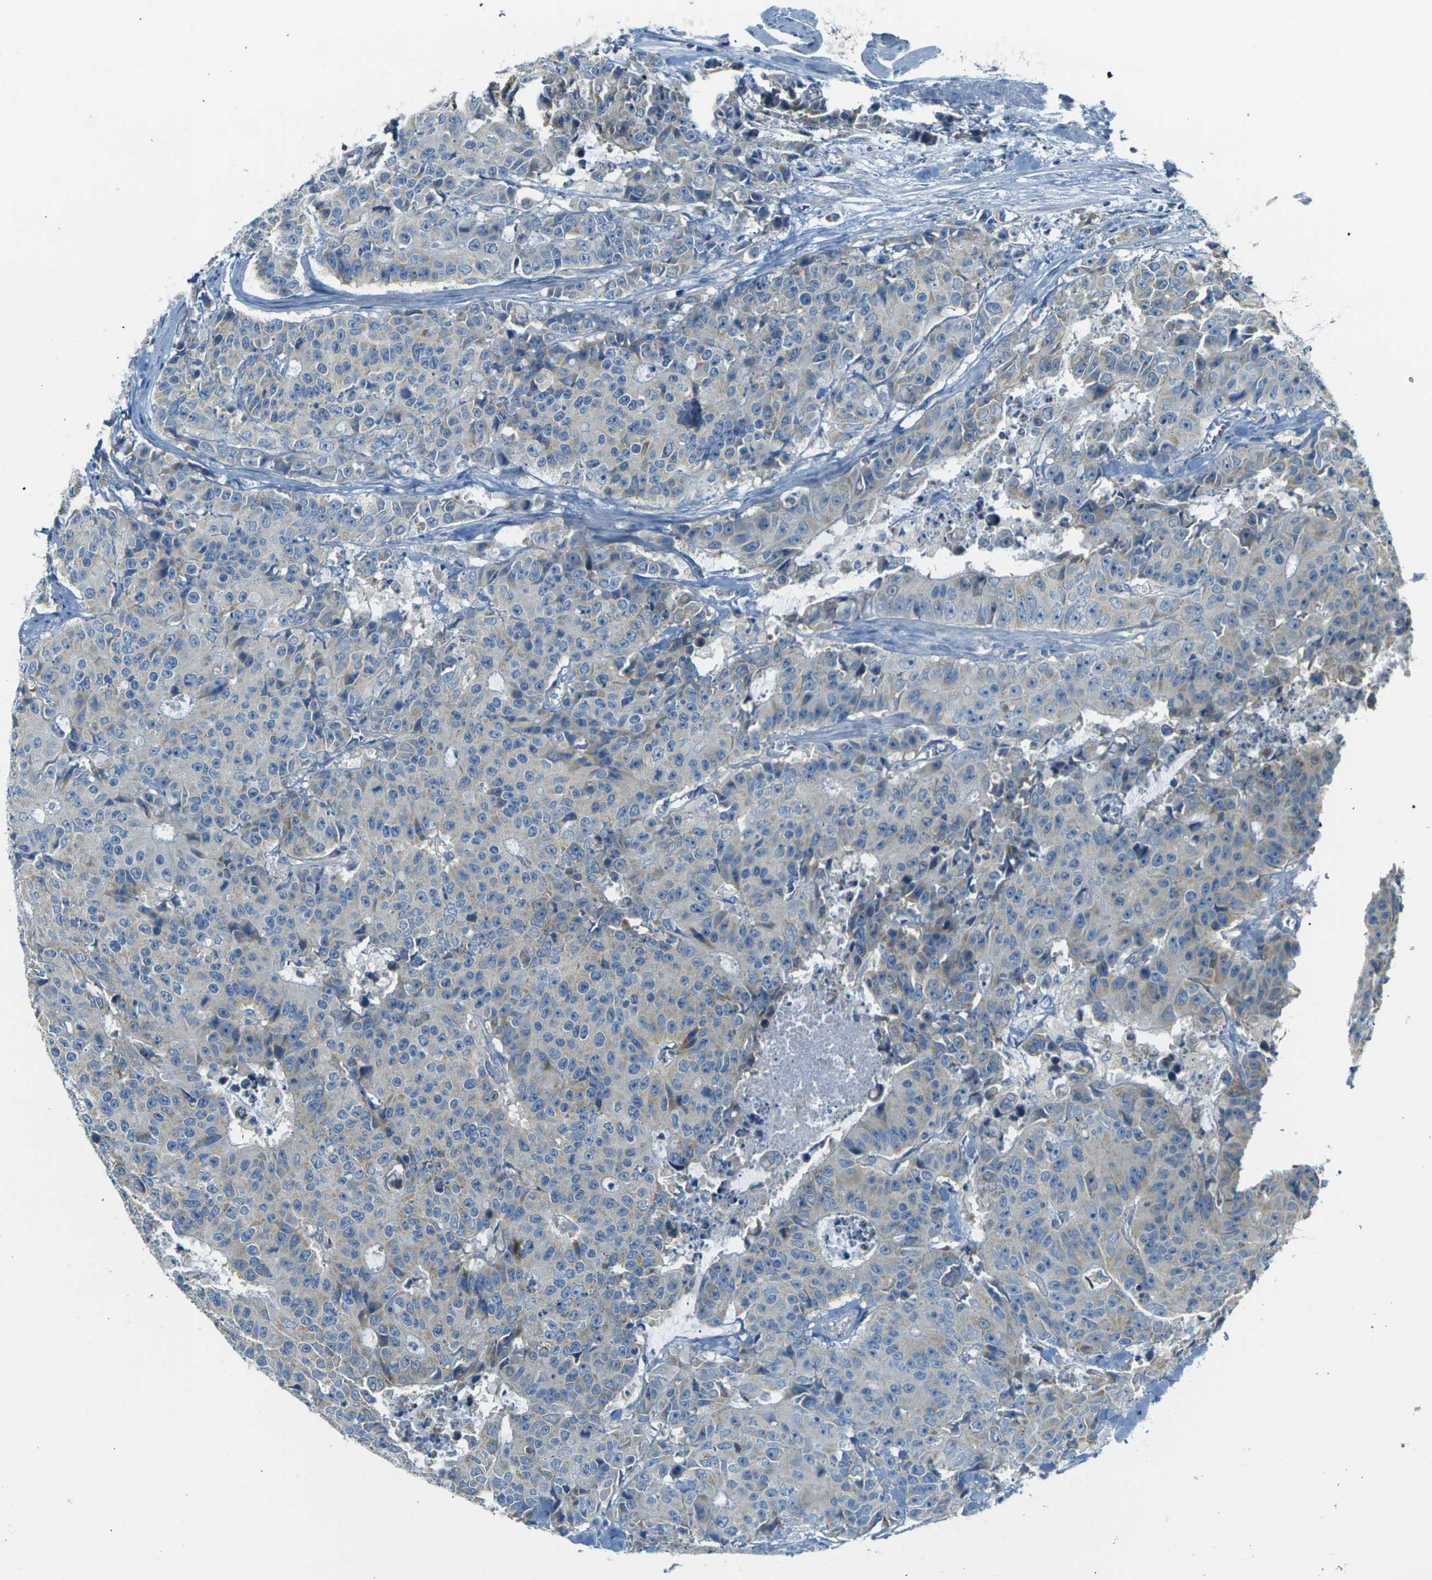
{"staining": {"intensity": "negative", "quantity": "none", "location": "none"}, "tissue": "colorectal cancer", "cell_type": "Tumor cells", "image_type": "cancer", "snomed": [{"axis": "morphology", "description": "Adenocarcinoma, NOS"}, {"axis": "topography", "description": "Colon"}], "caption": "Adenocarcinoma (colorectal) stained for a protein using immunohistochemistry (IHC) displays no expression tumor cells.", "gene": "PARD6B", "patient": {"sex": "female", "age": 86}}